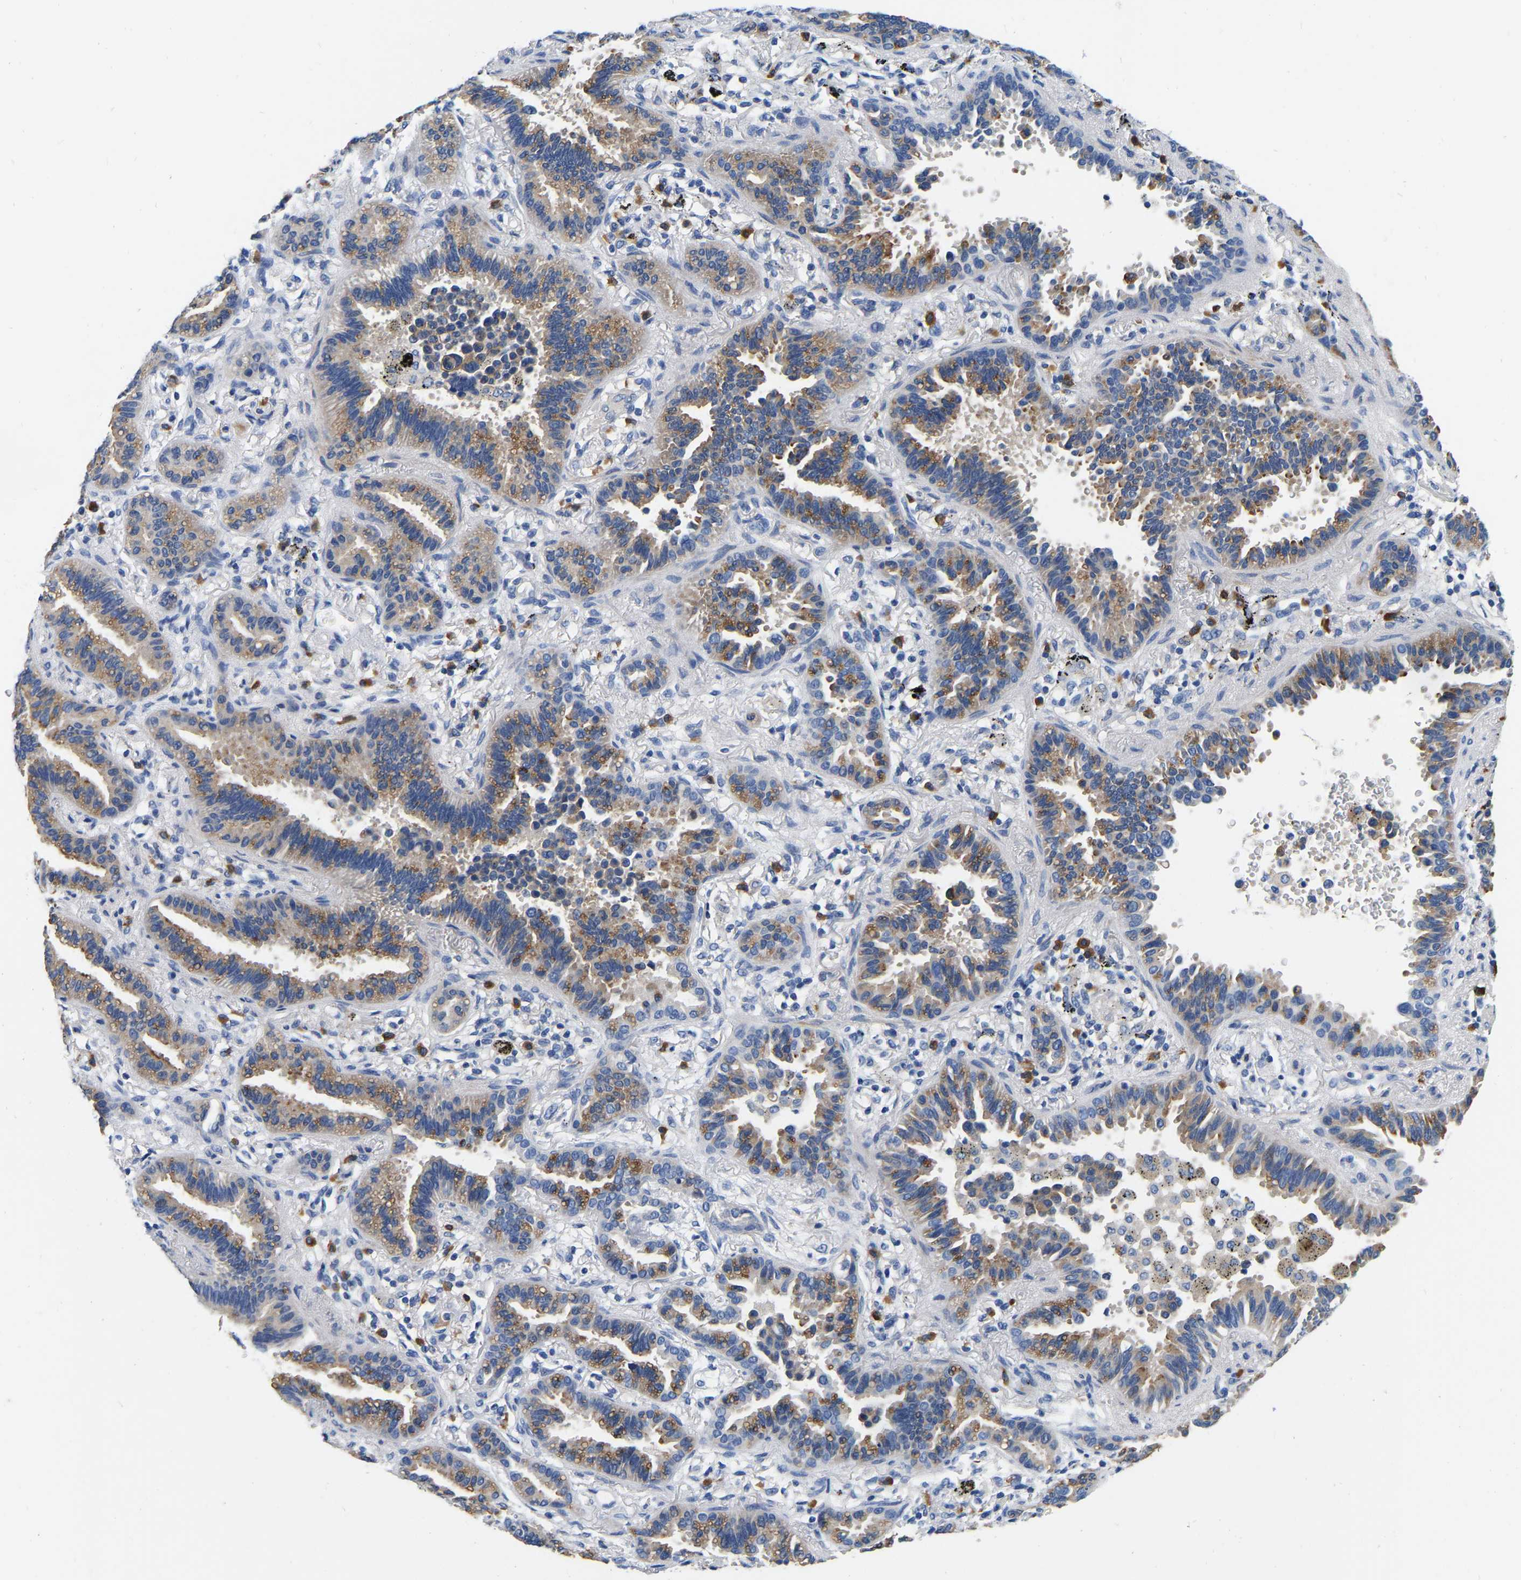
{"staining": {"intensity": "moderate", "quantity": "25%-75%", "location": "cytoplasmic/membranous"}, "tissue": "lung cancer", "cell_type": "Tumor cells", "image_type": "cancer", "snomed": [{"axis": "morphology", "description": "Normal tissue, NOS"}, {"axis": "morphology", "description": "Adenocarcinoma, NOS"}, {"axis": "topography", "description": "Lung"}], "caption": "This image demonstrates IHC staining of lung adenocarcinoma, with medium moderate cytoplasmic/membranous positivity in about 25%-75% of tumor cells.", "gene": "RAB27B", "patient": {"sex": "male", "age": 59}}